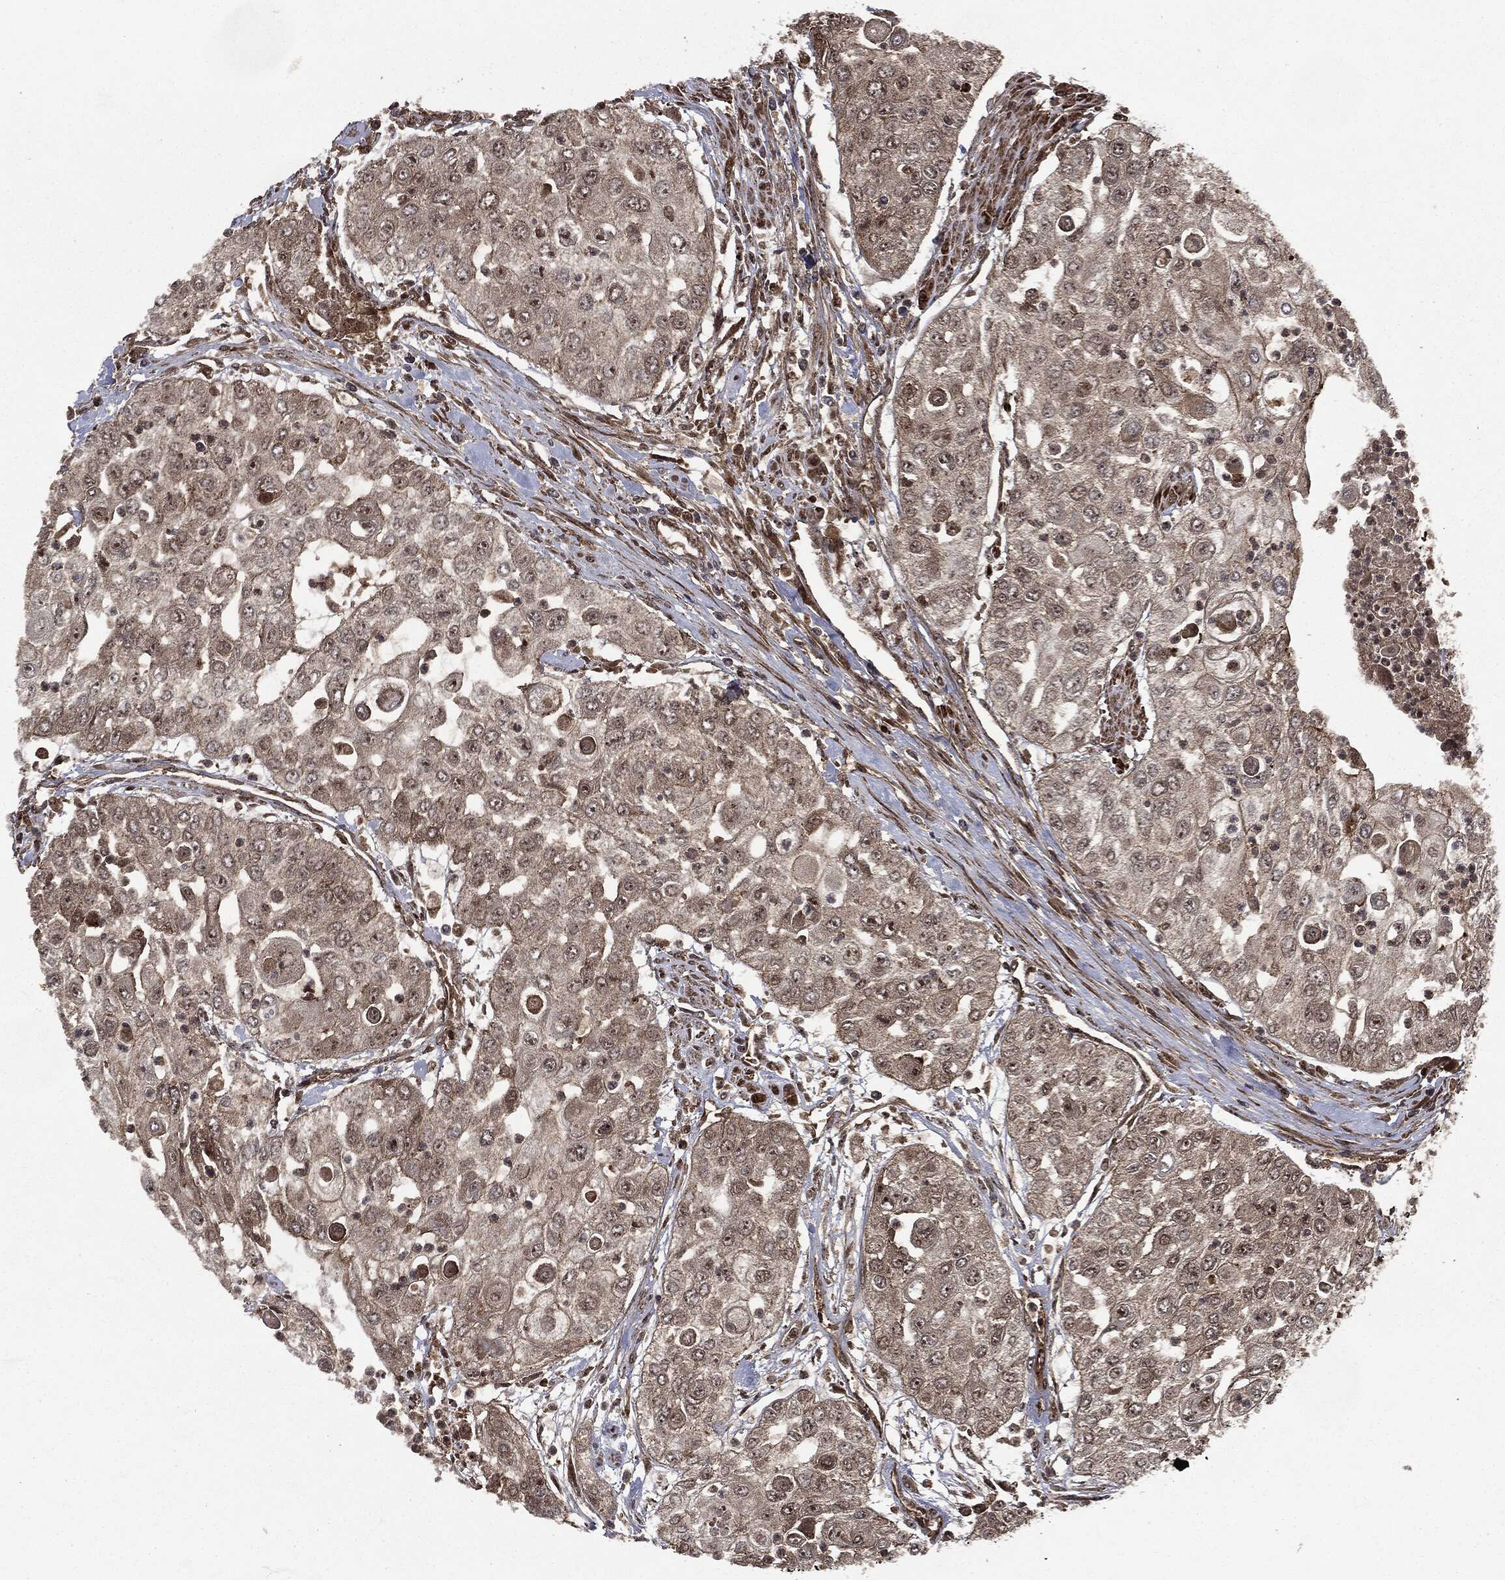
{"staining": {"intensity": "negative", "quantity": "none", "location": "none"}, "tissue": "urothelial cancer", "cell_type": "Tumor cells", "image_type": "cancer", "snomed": [{"axis": "morphology", "description": "Urothelial carcinoma, High grade"}, {"axis": "topography", "description": "Urinary bladder"}], "caption": "Urothelial cancer was stained to show a protein in brown. There is no significant expression in tumor cells. (Immunohistochemistry, brightfield microscopy, high magnification).", "gene": "CARD6", "patient": {"sex": "female", "age": 79}}